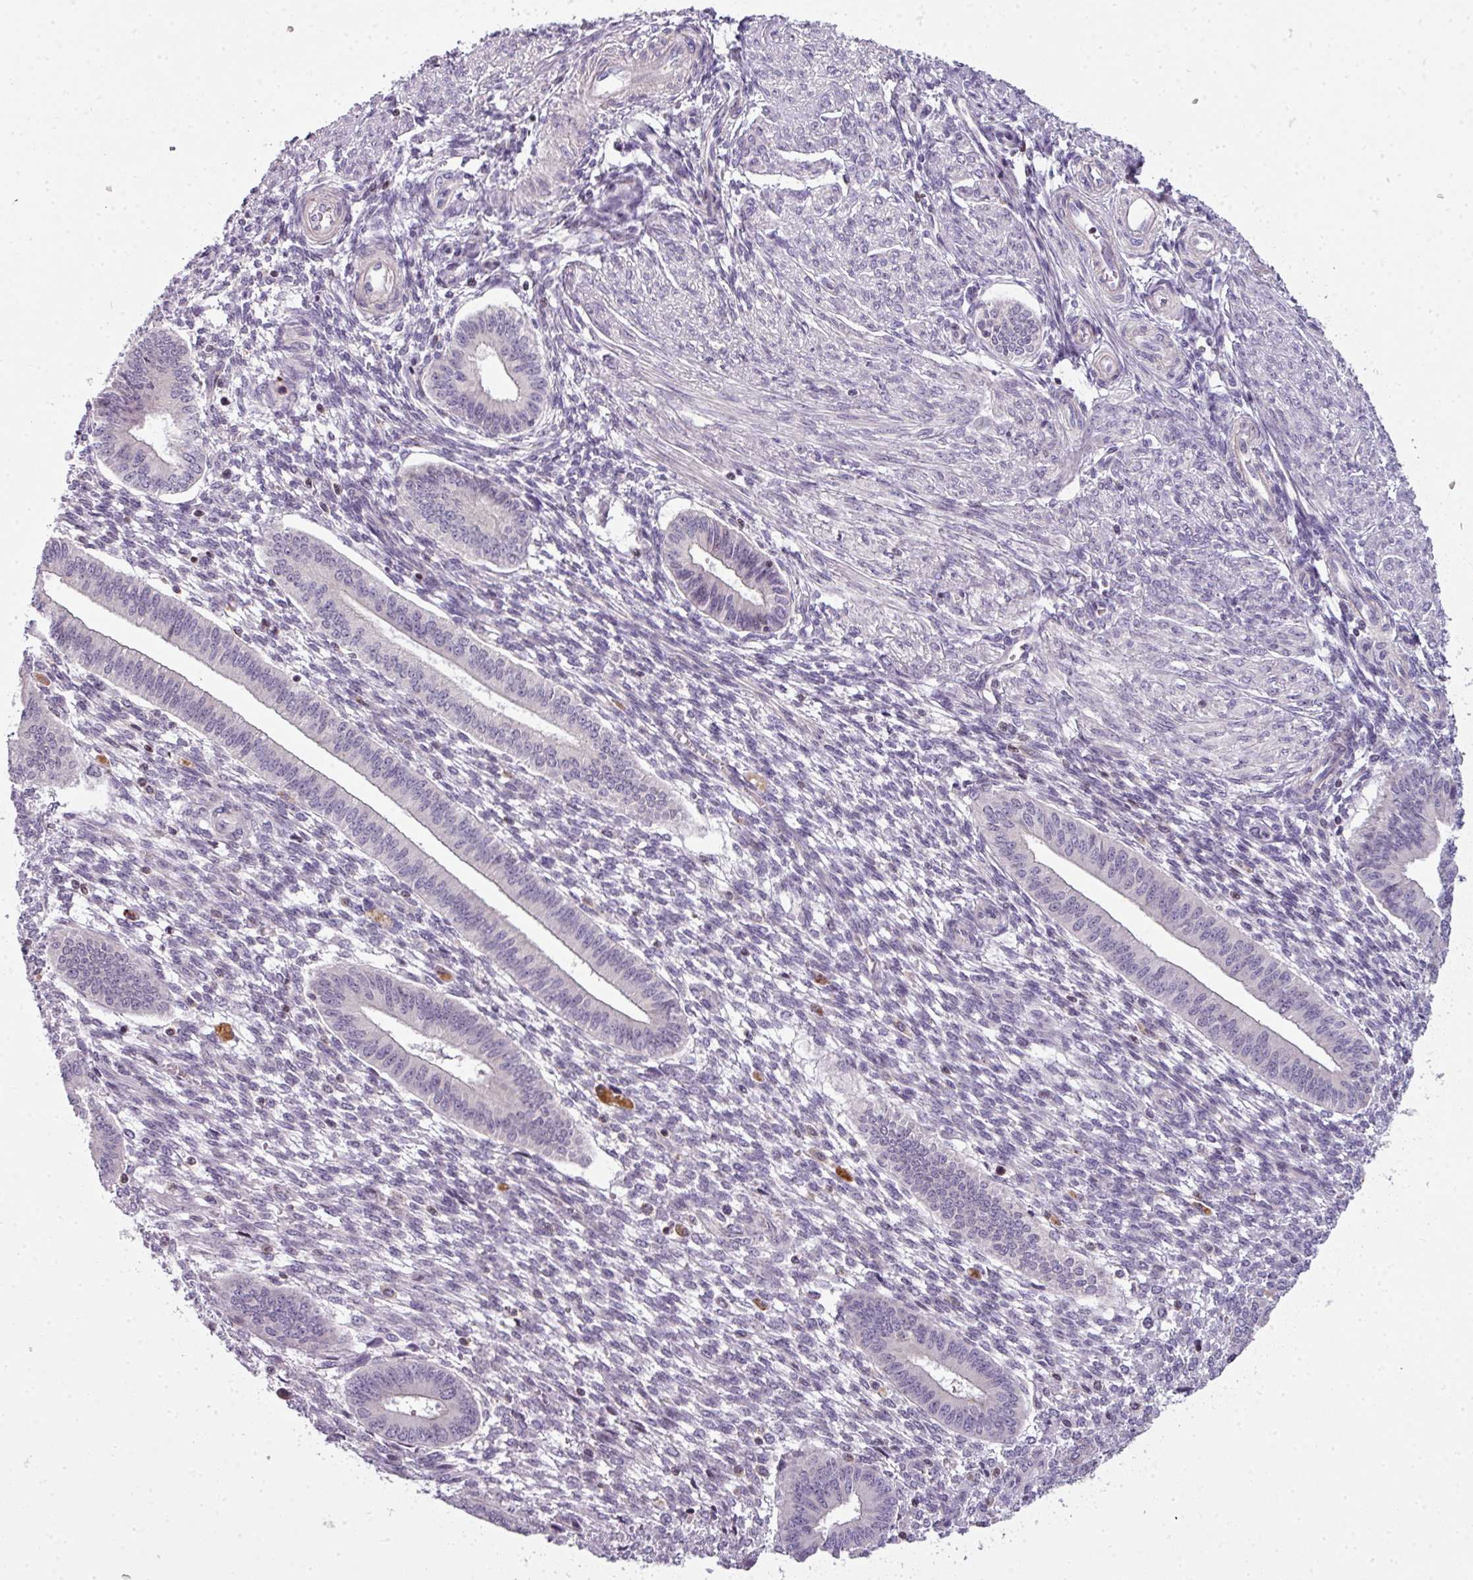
{"staining": {"intensity": "negative", "quantity": "none", "location": "none"}, "tissue": "endometrium", "cell_type": "Cells in endometrial stroma", "image_type": "normal", "snomed": [{"axis": "morphology", "description": "Normal tissue, NOS"}, {"axis": "topography", "description": "Endometrium"}], "caption": "Cells in endometrial stroma show no significant staining in unremarkable endometrium.", "gene": "STAT5A", "patient": {"sex": "female", "age": 36}}